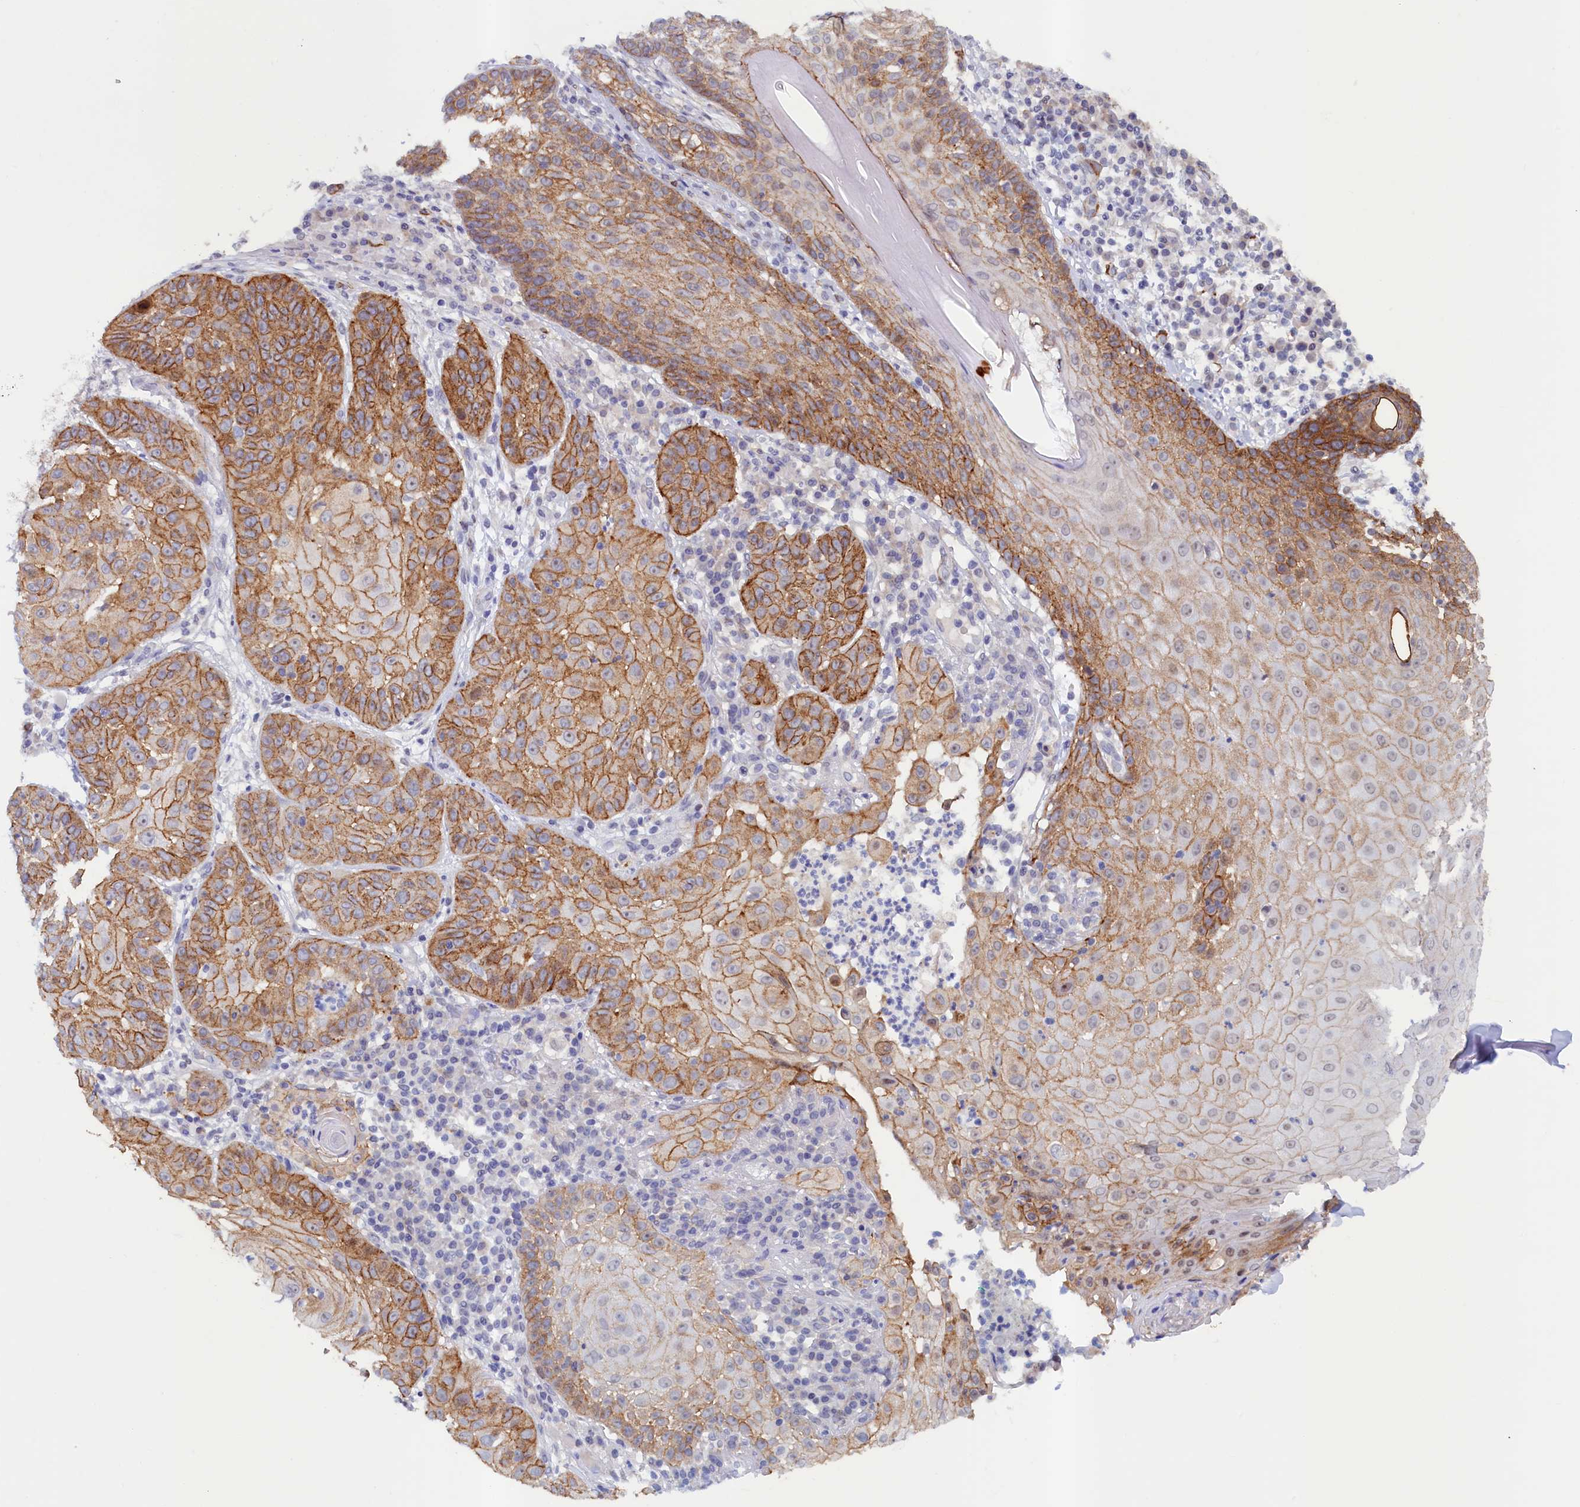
{"staining": {"intensity": "moderate", "quantity": ">75%", "location": "cytoplasmic/membranous"}, "tissue": "skin cancer", "cell_type": "Tumor cells", "image_type": "cancer", "snomed": [{"axis": "morphology", "description": "Normal tissue, NOS"}, {"axis": "morphology", "description": "Basal cell carcinoma"}, {"axis": "topography", "description": "Skin"}], "caption": "A high-resolution histopathology image shows immunohistochemistry (IHC) staining of skin cancer (basal cell carcinoma), which displays moderate cytoplasmic/membranous positivity in about >75% of tumor cells.", "gene": "PACSIN3", "patient": {"sex": "male", "age": 93}}